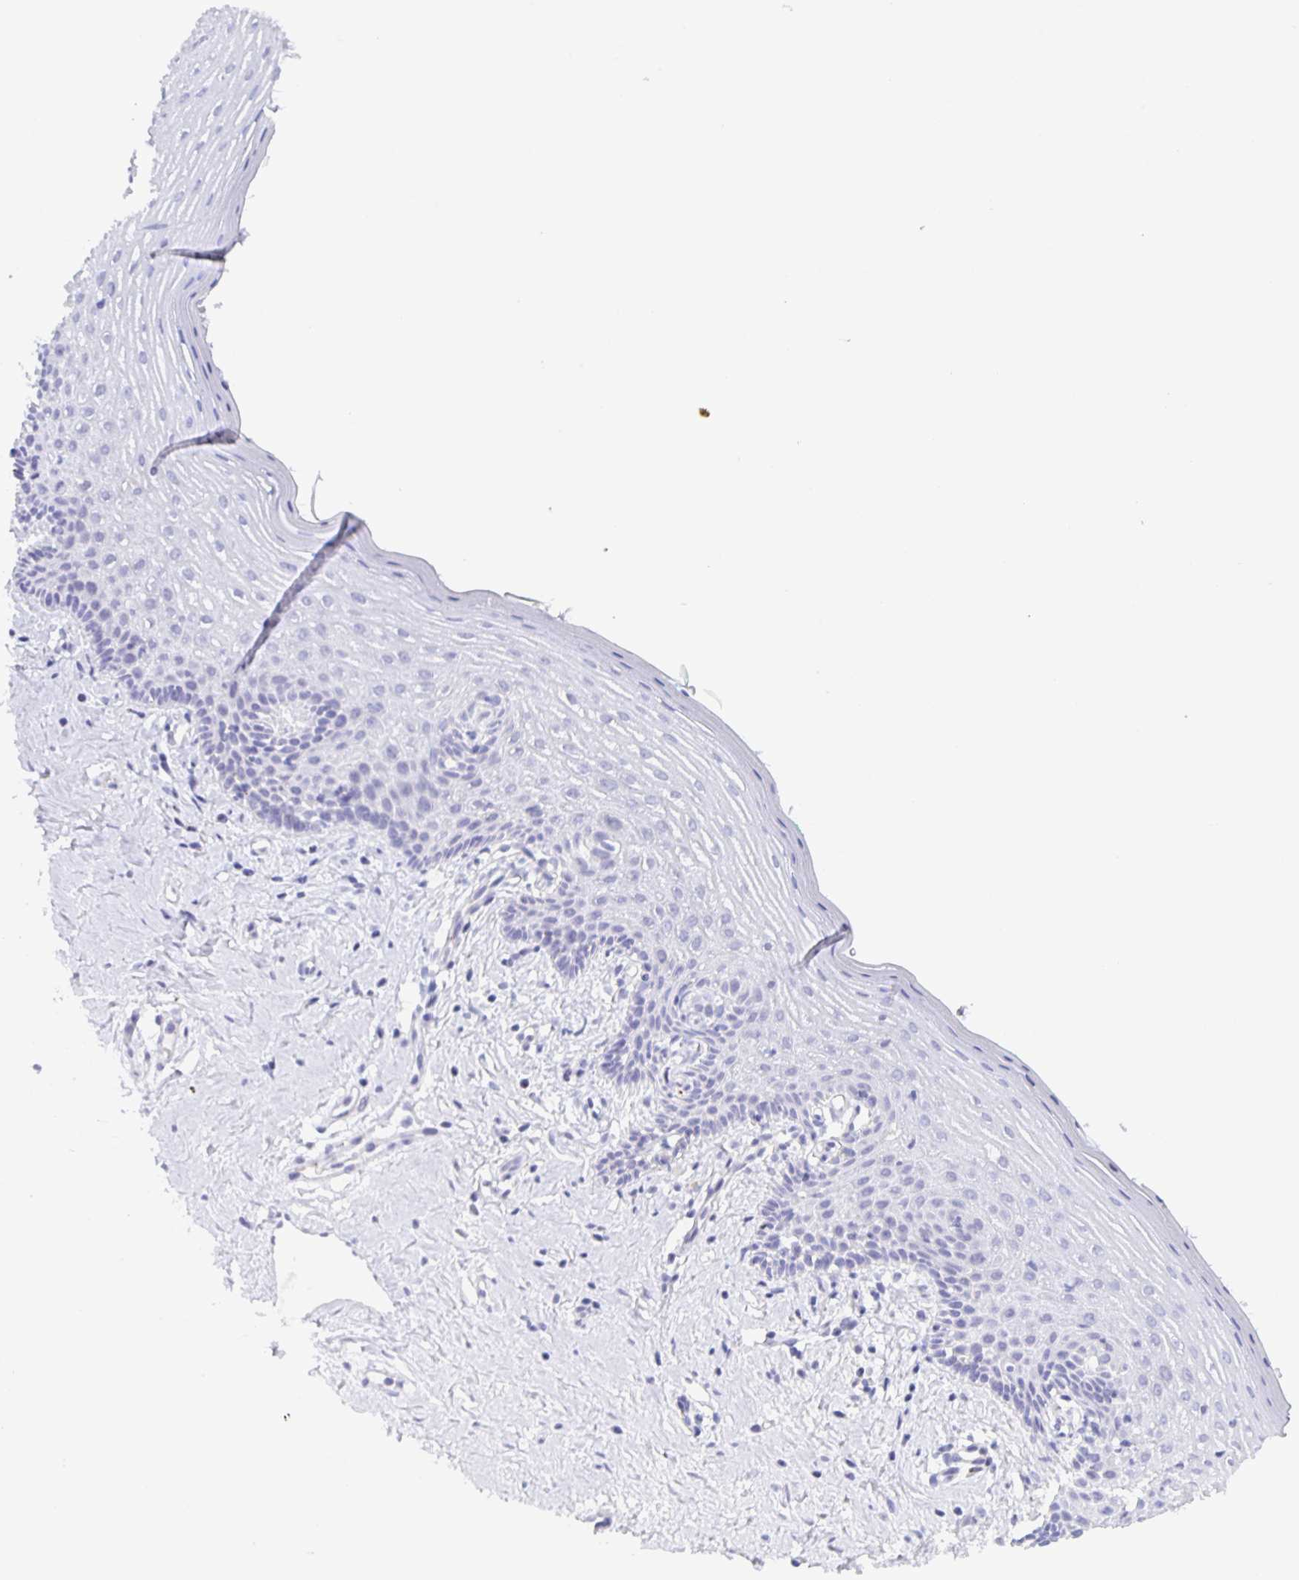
{"staining": {"intensity": "negative", "quantity": "none", "location": "none"}, "tissue": "vagina", "cell_type": "Squamous epithelial cells", "image_type": "normal", "snomed": [{"axis": "morphology", "description": "Normal tissue, NOS"}, {"axis": "topography", "description": "Vagina"}], "caption": "An immunohistochemistry (IHC) image of unremarkable vagina is shown. There is no staining in squamous epithelial cells of vagina. Nuclei are stained in blue.", "gene": "LIPA", "patient": {"sex": "female", "age": 42}}